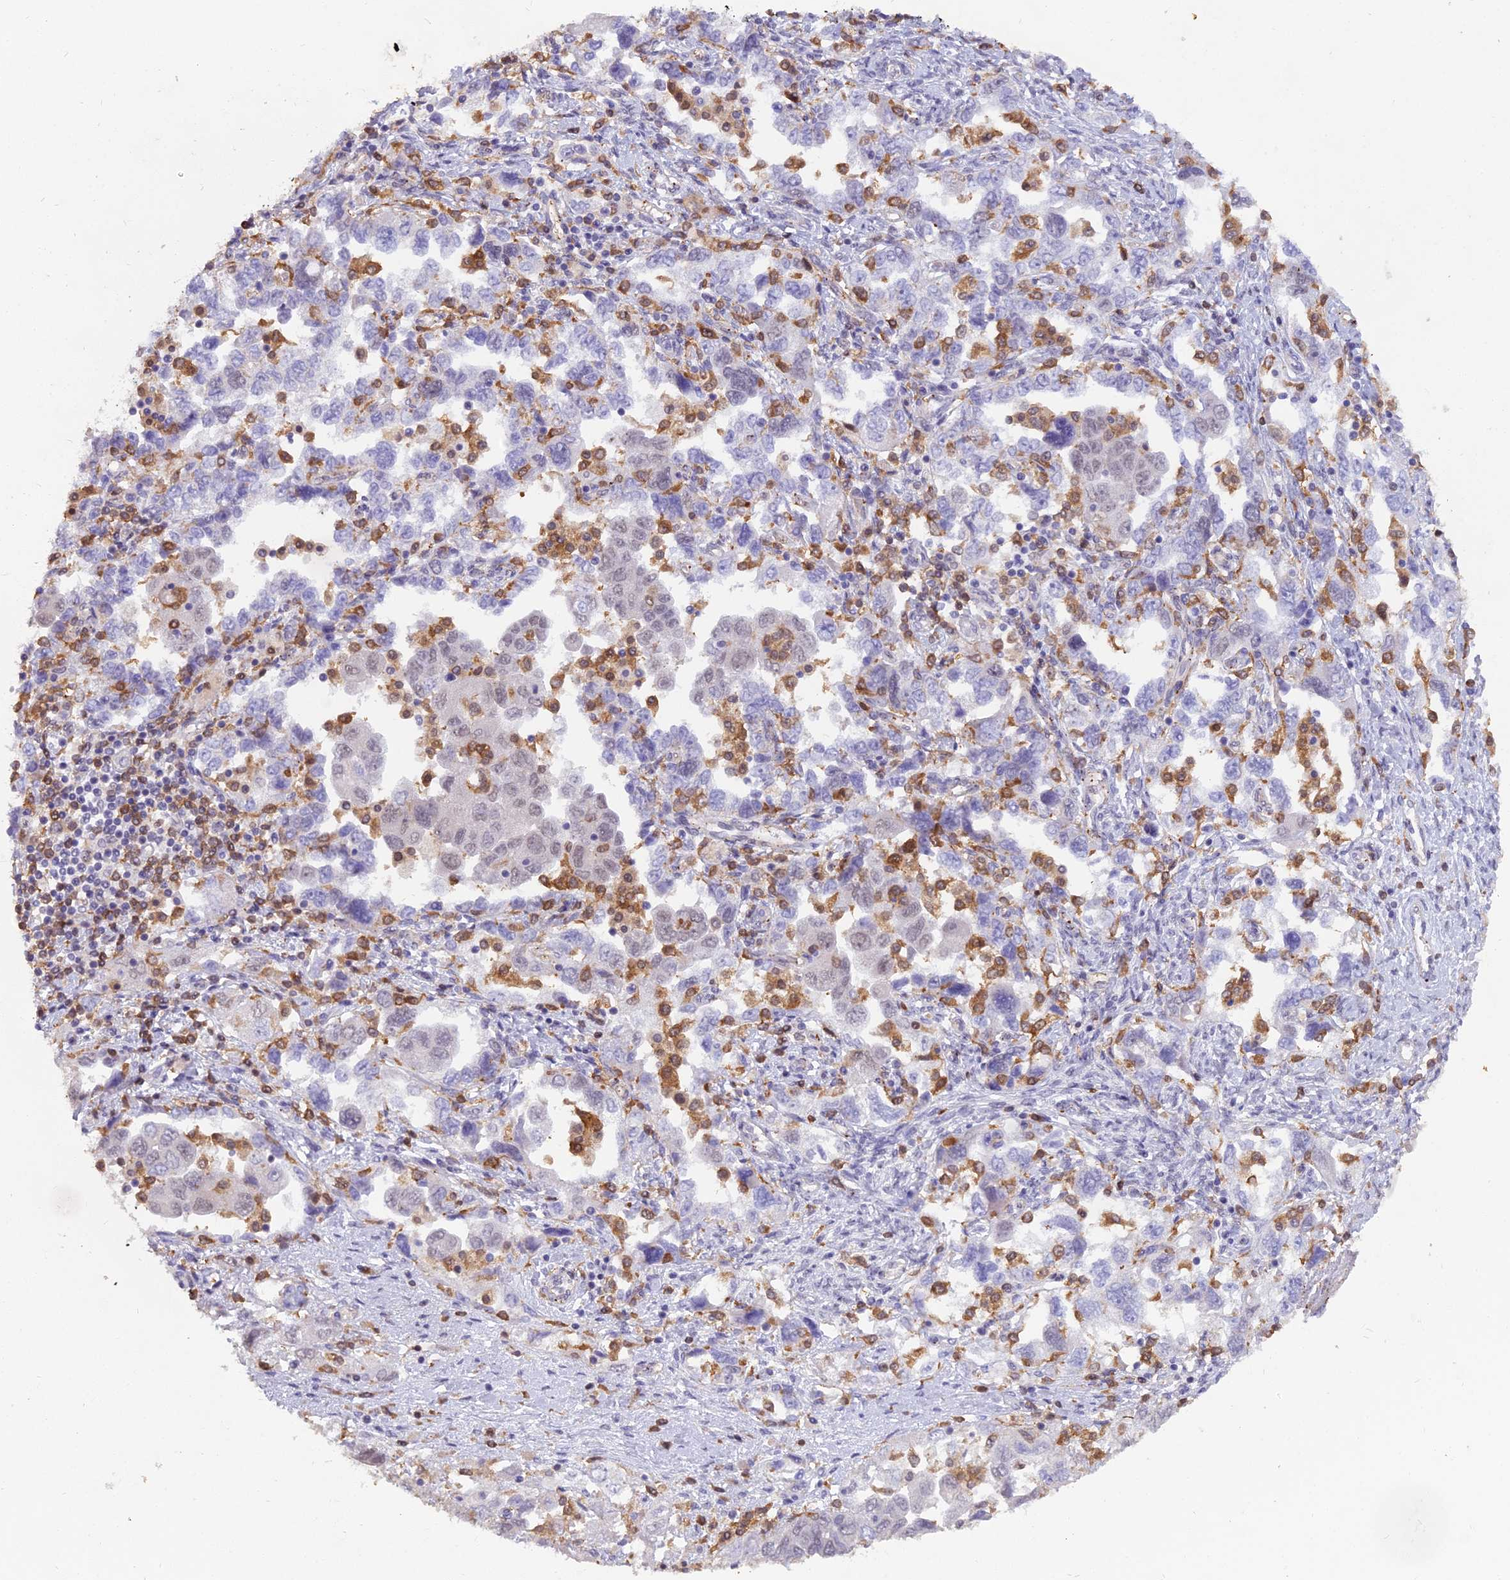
{"staining": {"intensity": "negative", "quantity": "none", "location": "none"}, "tissue": "ovarian cancer", "cell_type": "Tumor cells", "image_type": "cancer", "snomed": [{"axis": "morphology", "description": "Carcinoma, NOS"}, {"axis": "morphology", "description": "Cystadenocarcinoma, serous, NOS"}, {"axis": "topography", "description": "Ovary"}], "caption": "Ovarian cancer was stained to show a protein in brown. There is no significant staining in tumor cells.", "gene": "BLNK", "patient": {"sex": "female", "age": 69}}